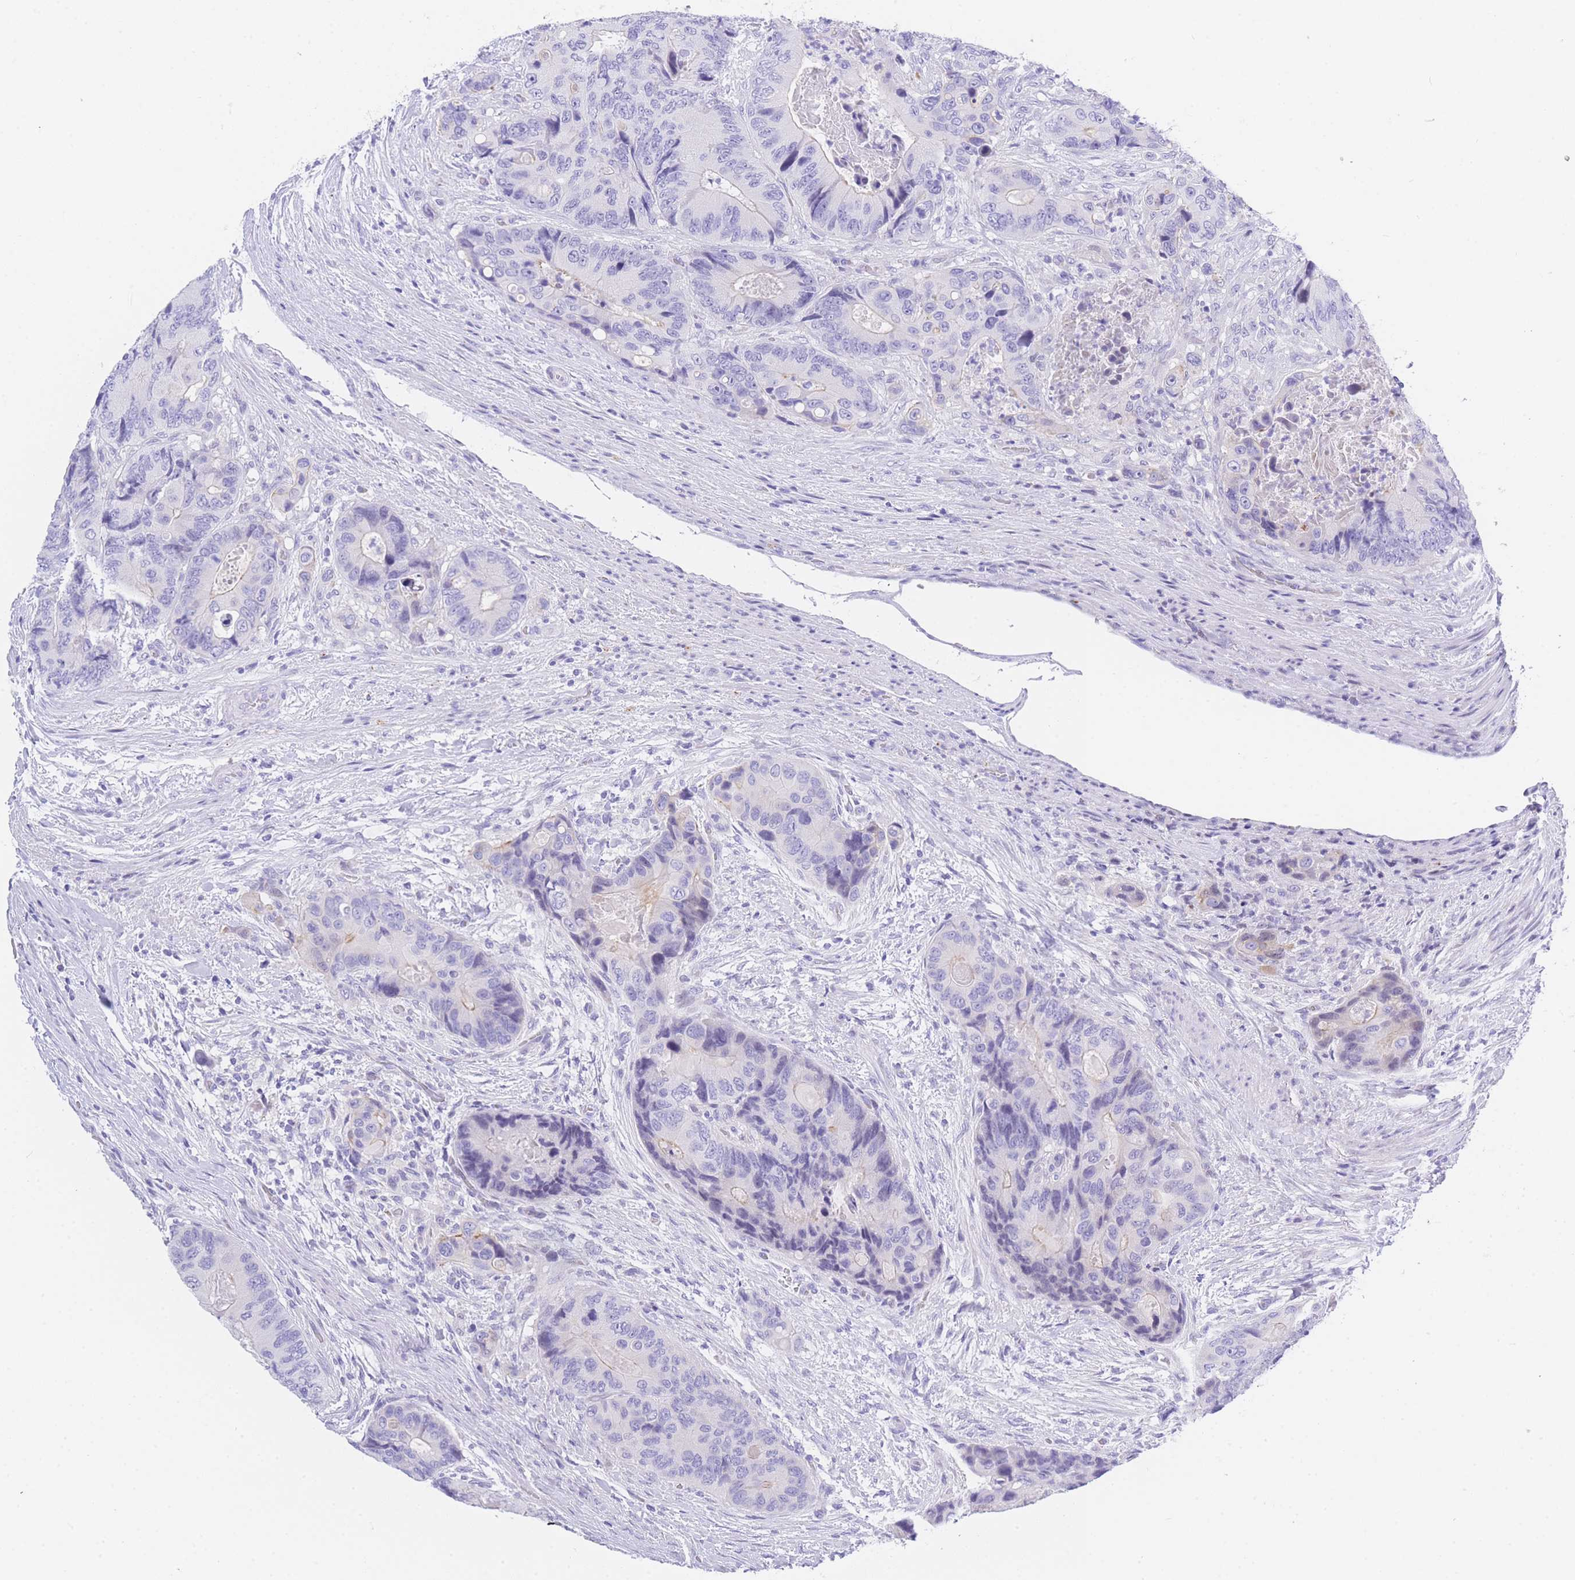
{"staining": {"intensity": "negative", "quantity": "none", "location": "none"}, "tissue": "colorectal cancer", "cell_type": "Tumor cells", "image_type": "cancer", "snomed": [{"axis": "morphology", "description": "Adenocarcinoma, NOS"}, {"axis": "topography", "description": "Colon"}], "caption": "IHC micrograph of neoplastic tissue: human adenocarcinoma (colorectal) stained with DAB (3,3'-diaminobenzidine) reveals no significant protein positivity in tumor cells.", "gene": "TIFAB", "patient": {"sex": "male", "age": 84}}